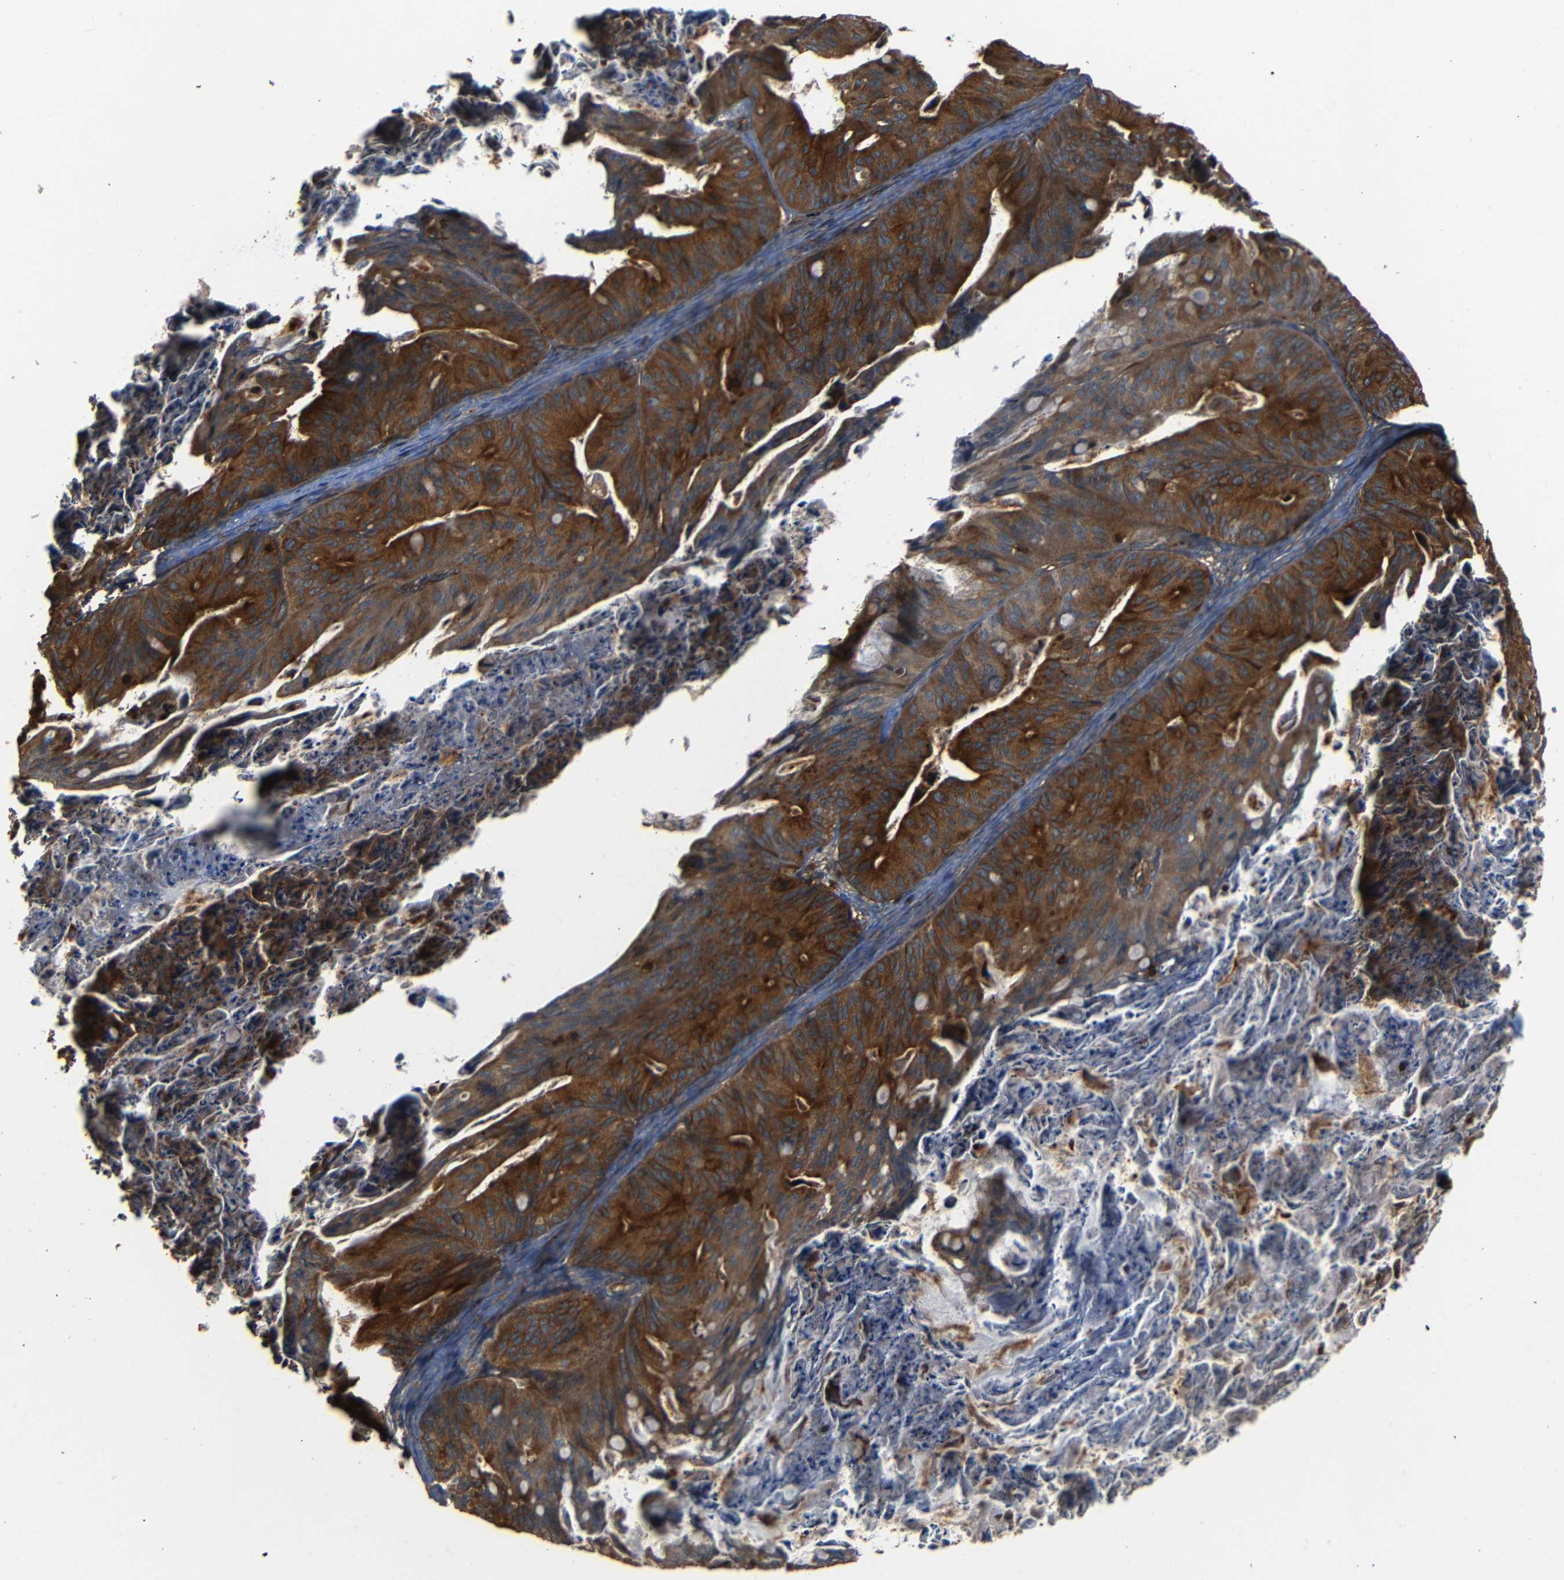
{"staining": {"intensity": "strong", "quantity": ">75%", "location": "cytoplasmic/membranous"}, "tissue": "ovarian cancer", "cell_type": "Tumor cells", "image_type": "cancer", "snomed": [{"axis": "morphology", "description": "Cystadenocarcinoma, mucinous, NOS"}, {"axis": "topography", "description": "Ovary"}], "caption": "Immunohistochemical staining of human mucinous cystadenocarcinoma (ovarian) displays strong cytoplasmic/membranous protein staining in about >75% of tumor cells.", "gene": "ADGRE5", "patient": {"sex": "female", "age": 37}}